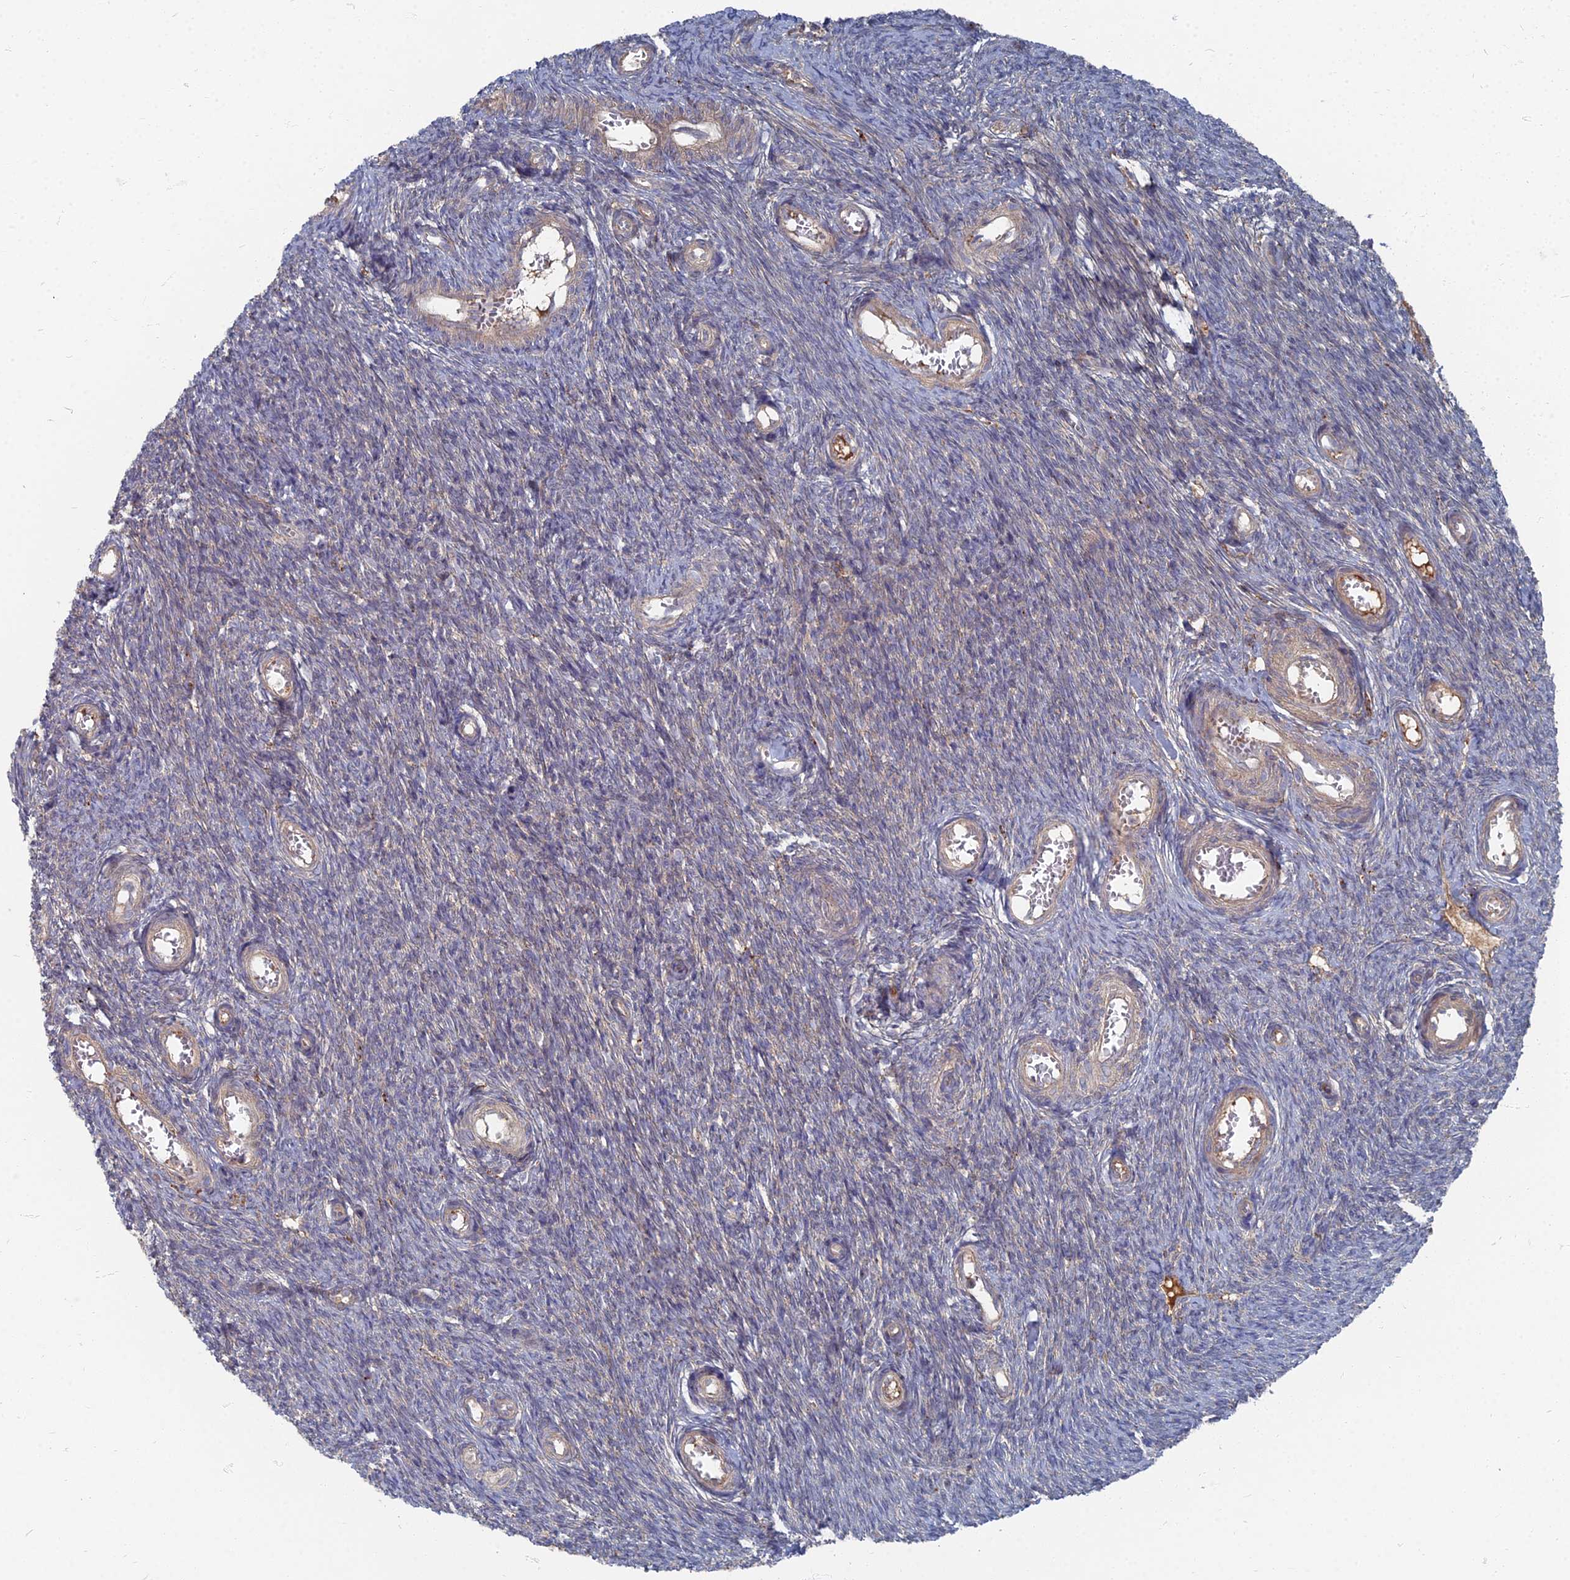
{"staining": {"intensity": "moderate", "quantity": "<25%", "location": "cytoplasmic/membranous"}, "tissue": "ovary", "cell_type": "Follicle cells", "image_type": "normal", "snomed": [{"axis": "morphology", "description": "Normal tissue, NOS"}, {"axis": "topography", "description": "Ovary"}], "caption": "The photomicrograph demonstrates a brown stain indicating the presence of a protein in the cytoplasmic/membranous of follicle cells in ovary. (brown staining indicates protein expression, while blue staining denotes nuclei).", "gene": "PPCDC", "patient": {"sex": "female", "age": 44}}